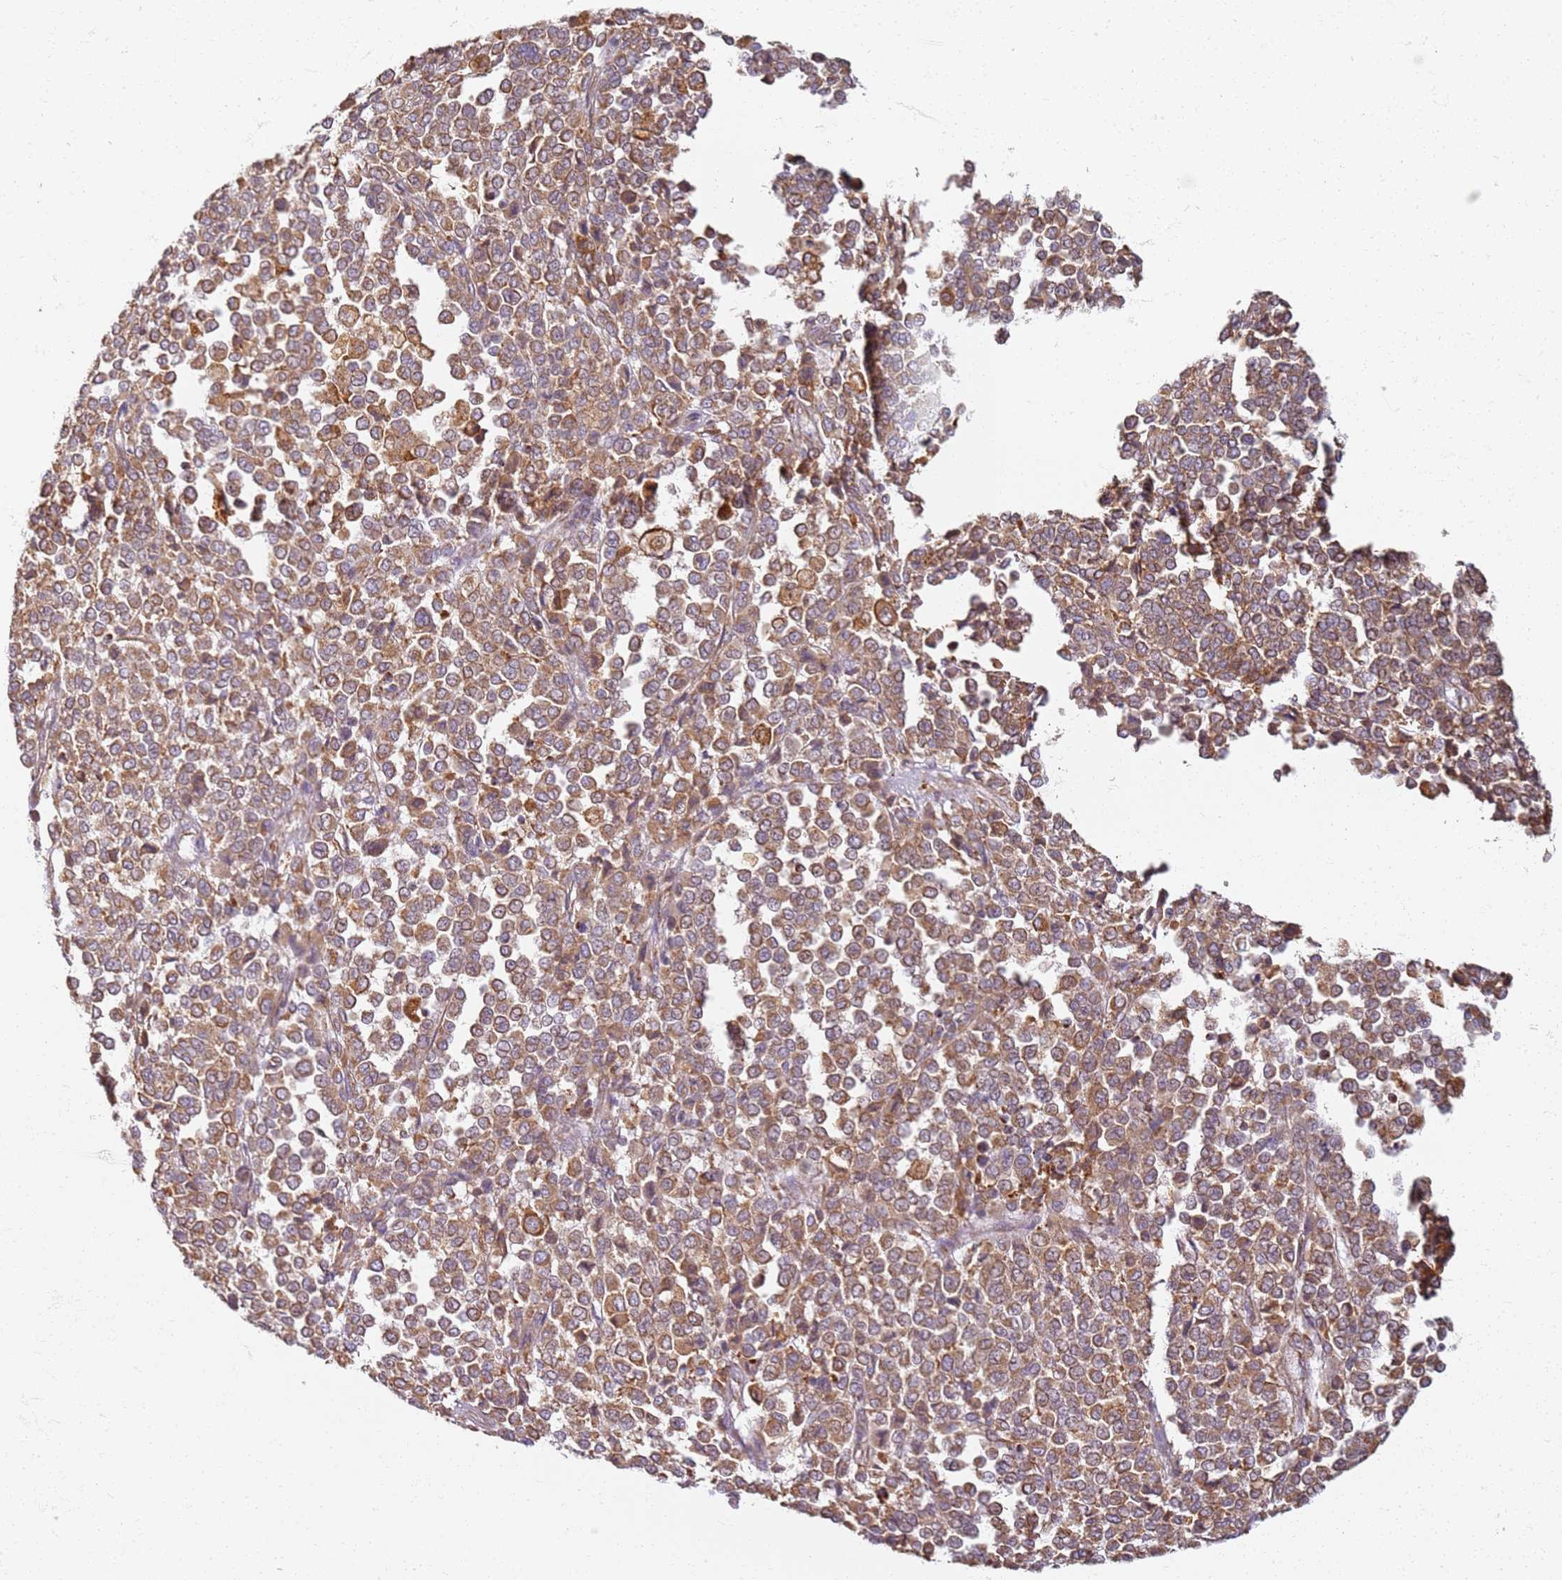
{"staining": {"intensity": "moderate", "quantity": ">75%", "location": "cytoplasmic/membranous"}, "tissue": "melanoma", "cell_type": "Tumor cells", "image_type": "cancer", "snomed": [{"axis": "morphology", "description": "Malignant melanoma, Metastatic site"}, {"axis": "topography", "description": "Pancreas"}], "caption": "Immunohistochemical staining of human melanoma shows medium levels of moderate cytoplasmic/membranous protein positivity in about >75% of tumor cells.", "gene": "PROKR2", "patient": {"sex": "female", "age": 30}}